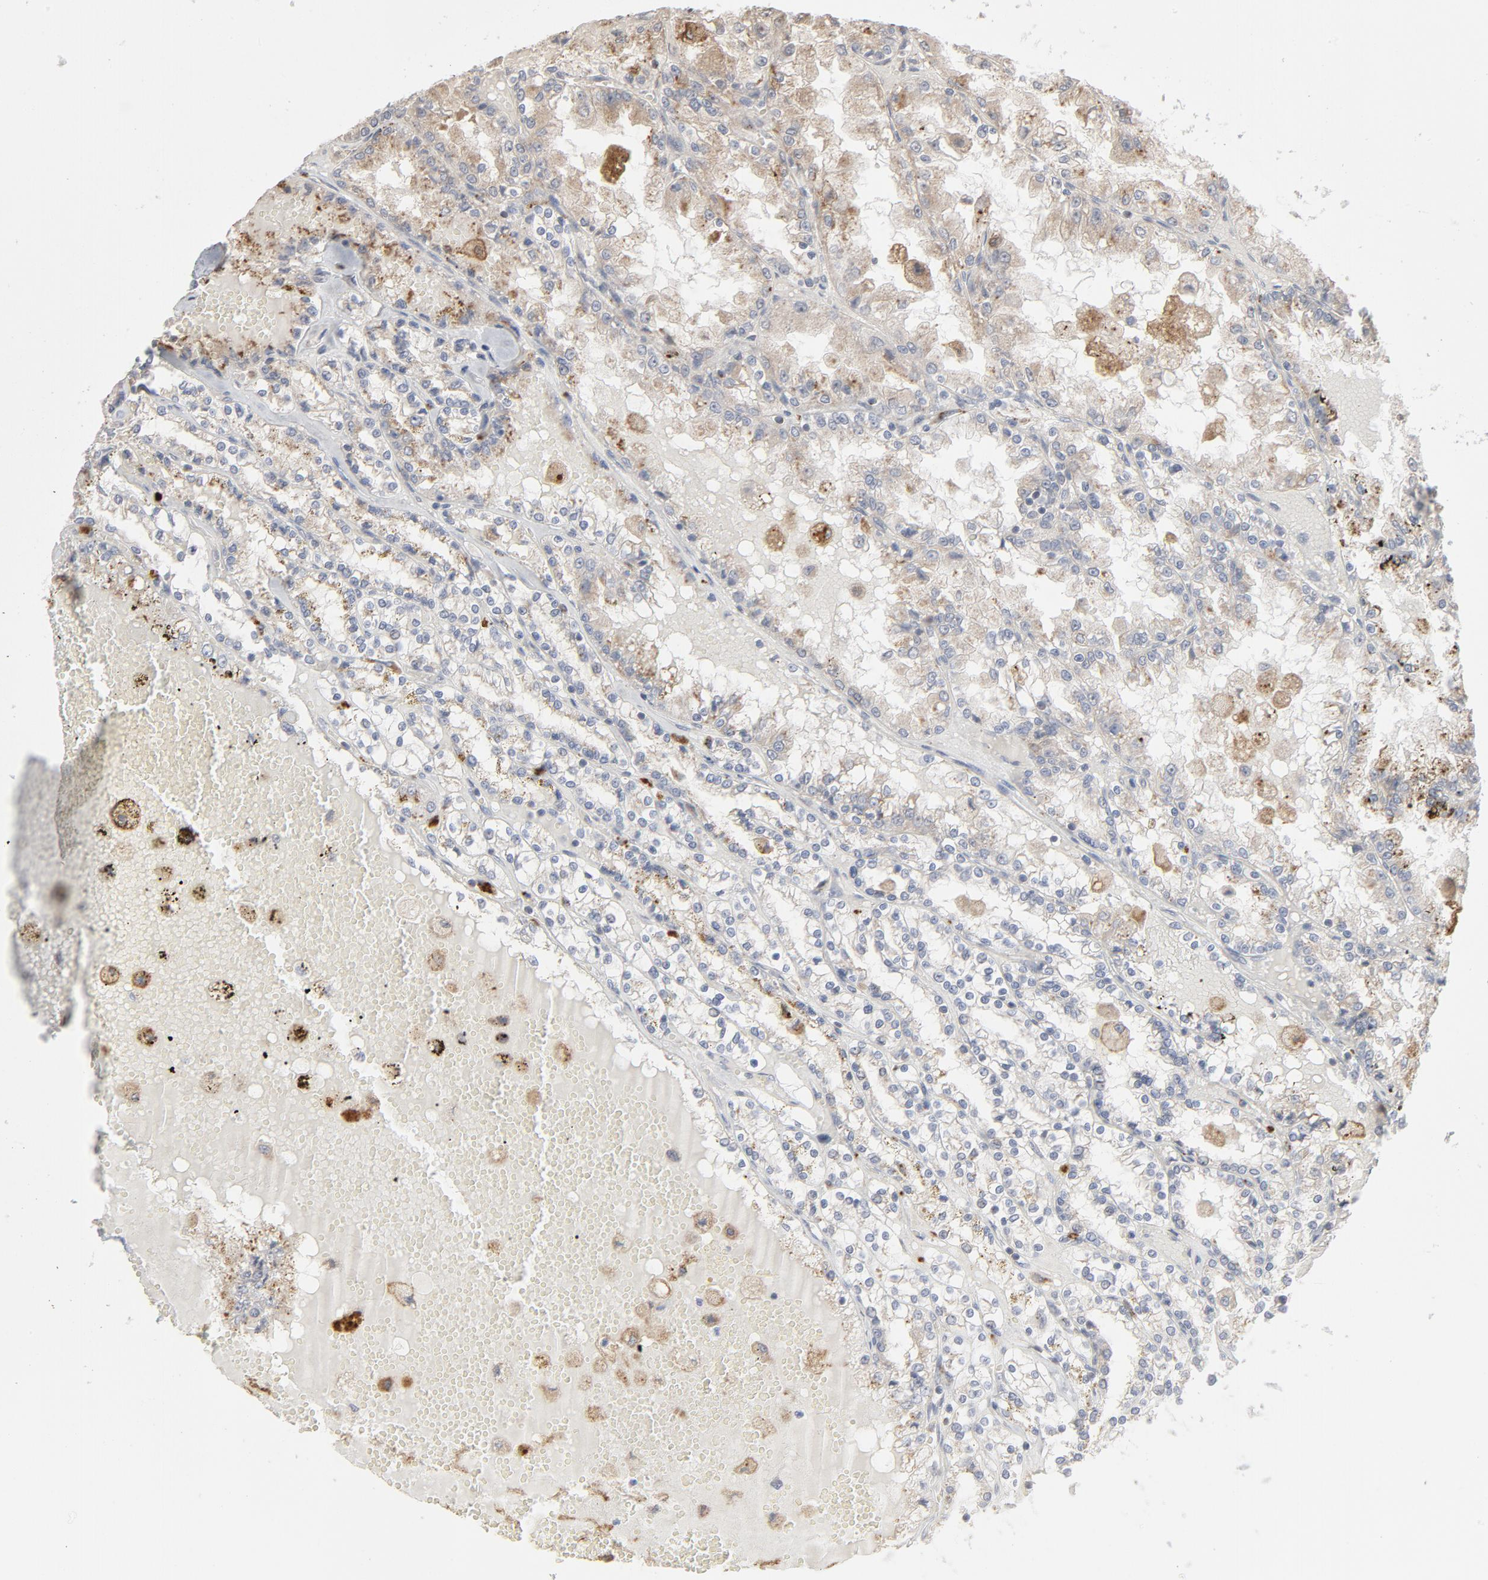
{"staining": {"intensity": "weak", "quantity": "25%-75%", "location": "cytoplasmic/membranous"}, "tissue": "renal cancer", "cell_type": "Tumor cells", "image_type": "cancer", "snomed": [{"axis": "morphology", "description": "Adenocarcinoma, NOS"}, {"axis": "topography", "description": "Kidney"}], "caption": "This image displays immunohistochemistry (IHC) staining of renal cancer (adenocarcinoma), with low weak cytoplasmic/membranous positivity in about 25%-75% of tumor cells.", "gene": "POMT2", "patient": {"sex": "female", "age": 56}}